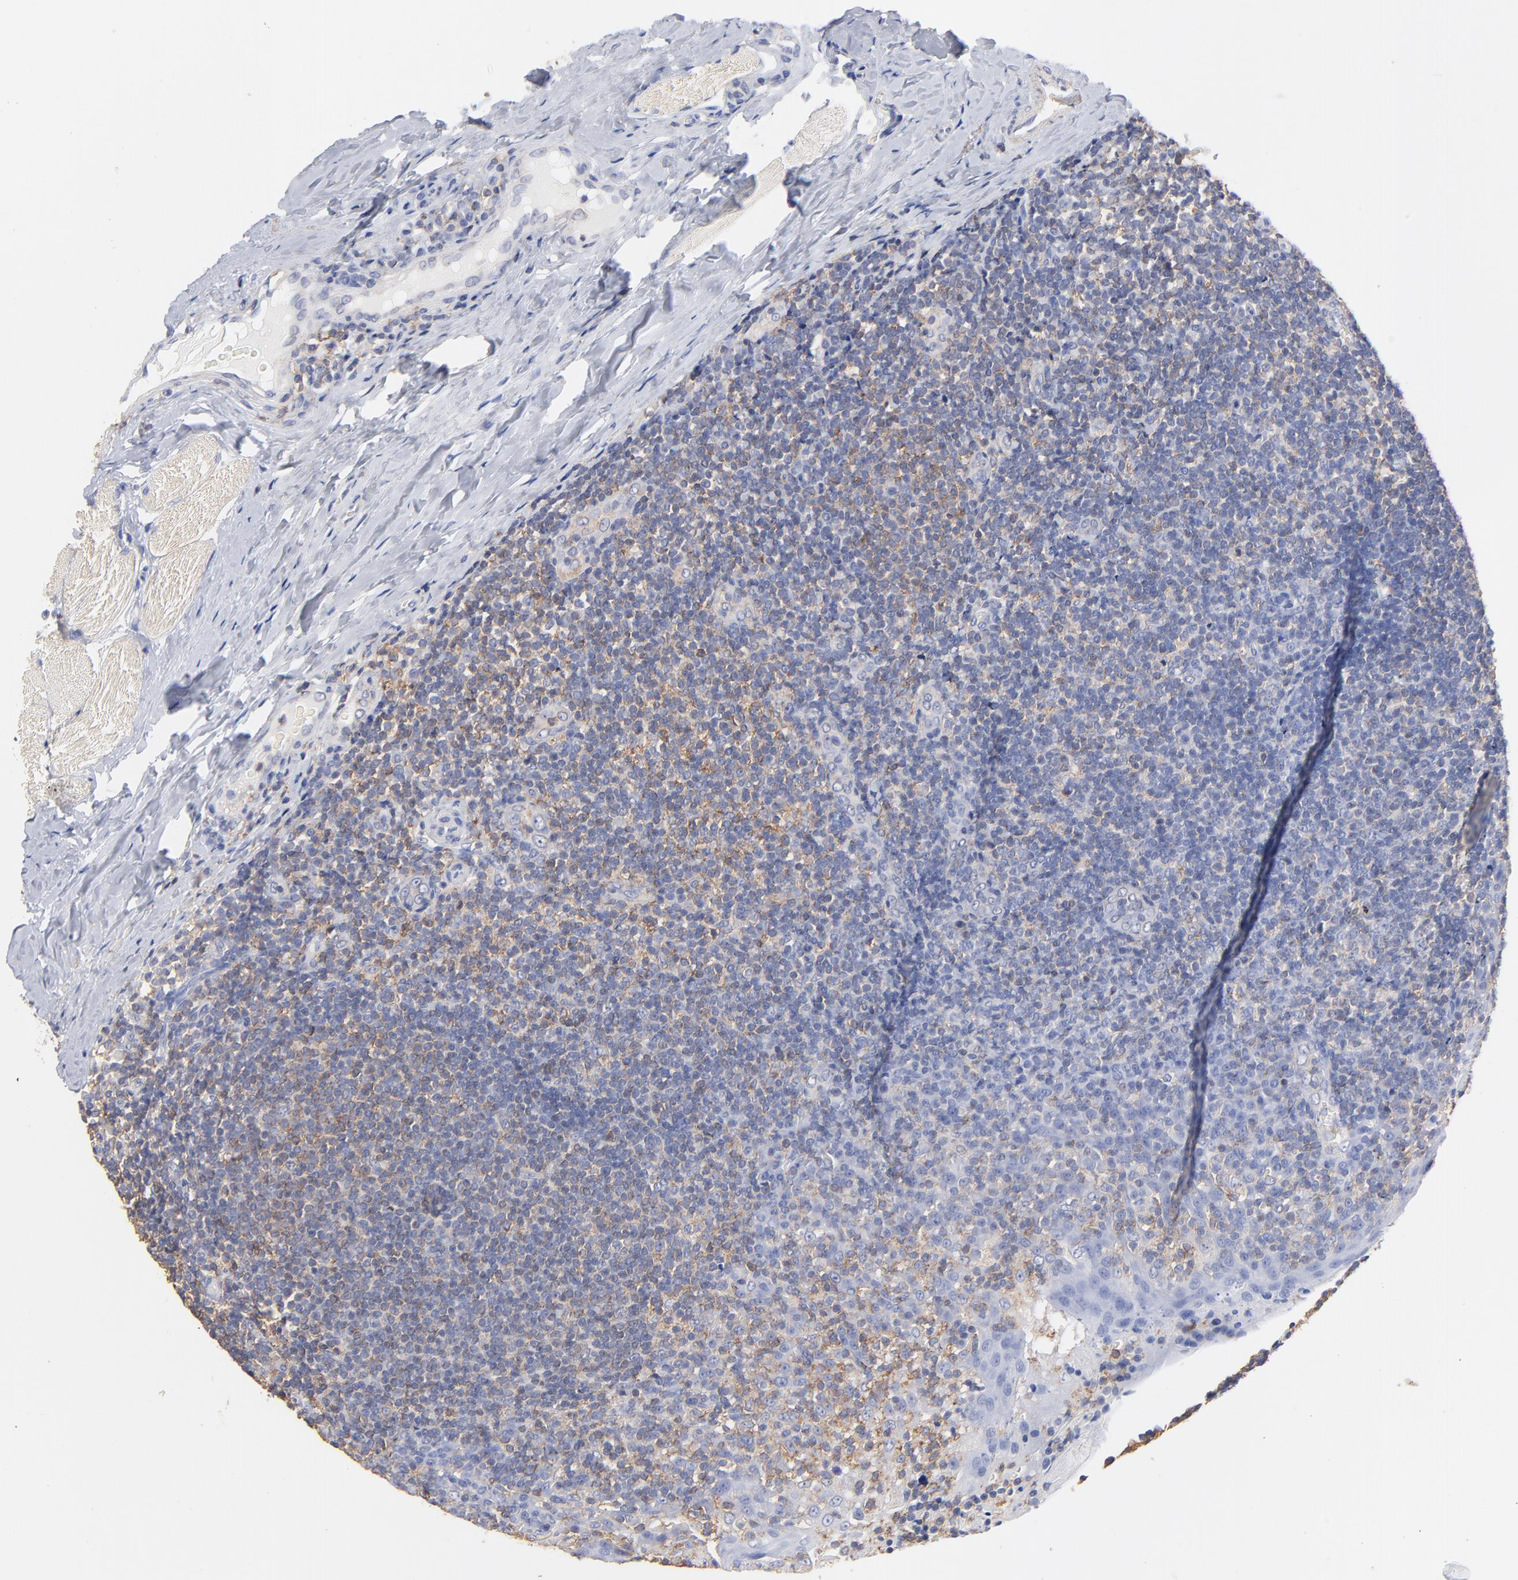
{"staining": {"intensity": "weak", "quantity": "25%-75%", "location": "cytoplasmic/membranous"}, "tissue": "tonsil", "cell_type": "Germinal center cells", "image_type": "normal", "snomed": [{"axis": "morphology", "description": "Normal tissue, NOS"}, {"axis": "topography", "description": "Tonsil"}], "caption": "Protein staining displays weak cytoplasmic/membranous expression in approximately 25%-75% of germinal center cells in normal tonsil. (DAB (3,3'-diaminobenzidine) = brown stain, brightfield microscopy at high magnification).", "gene": "ASL", "patient": {"sex": "male", "age": 31}}